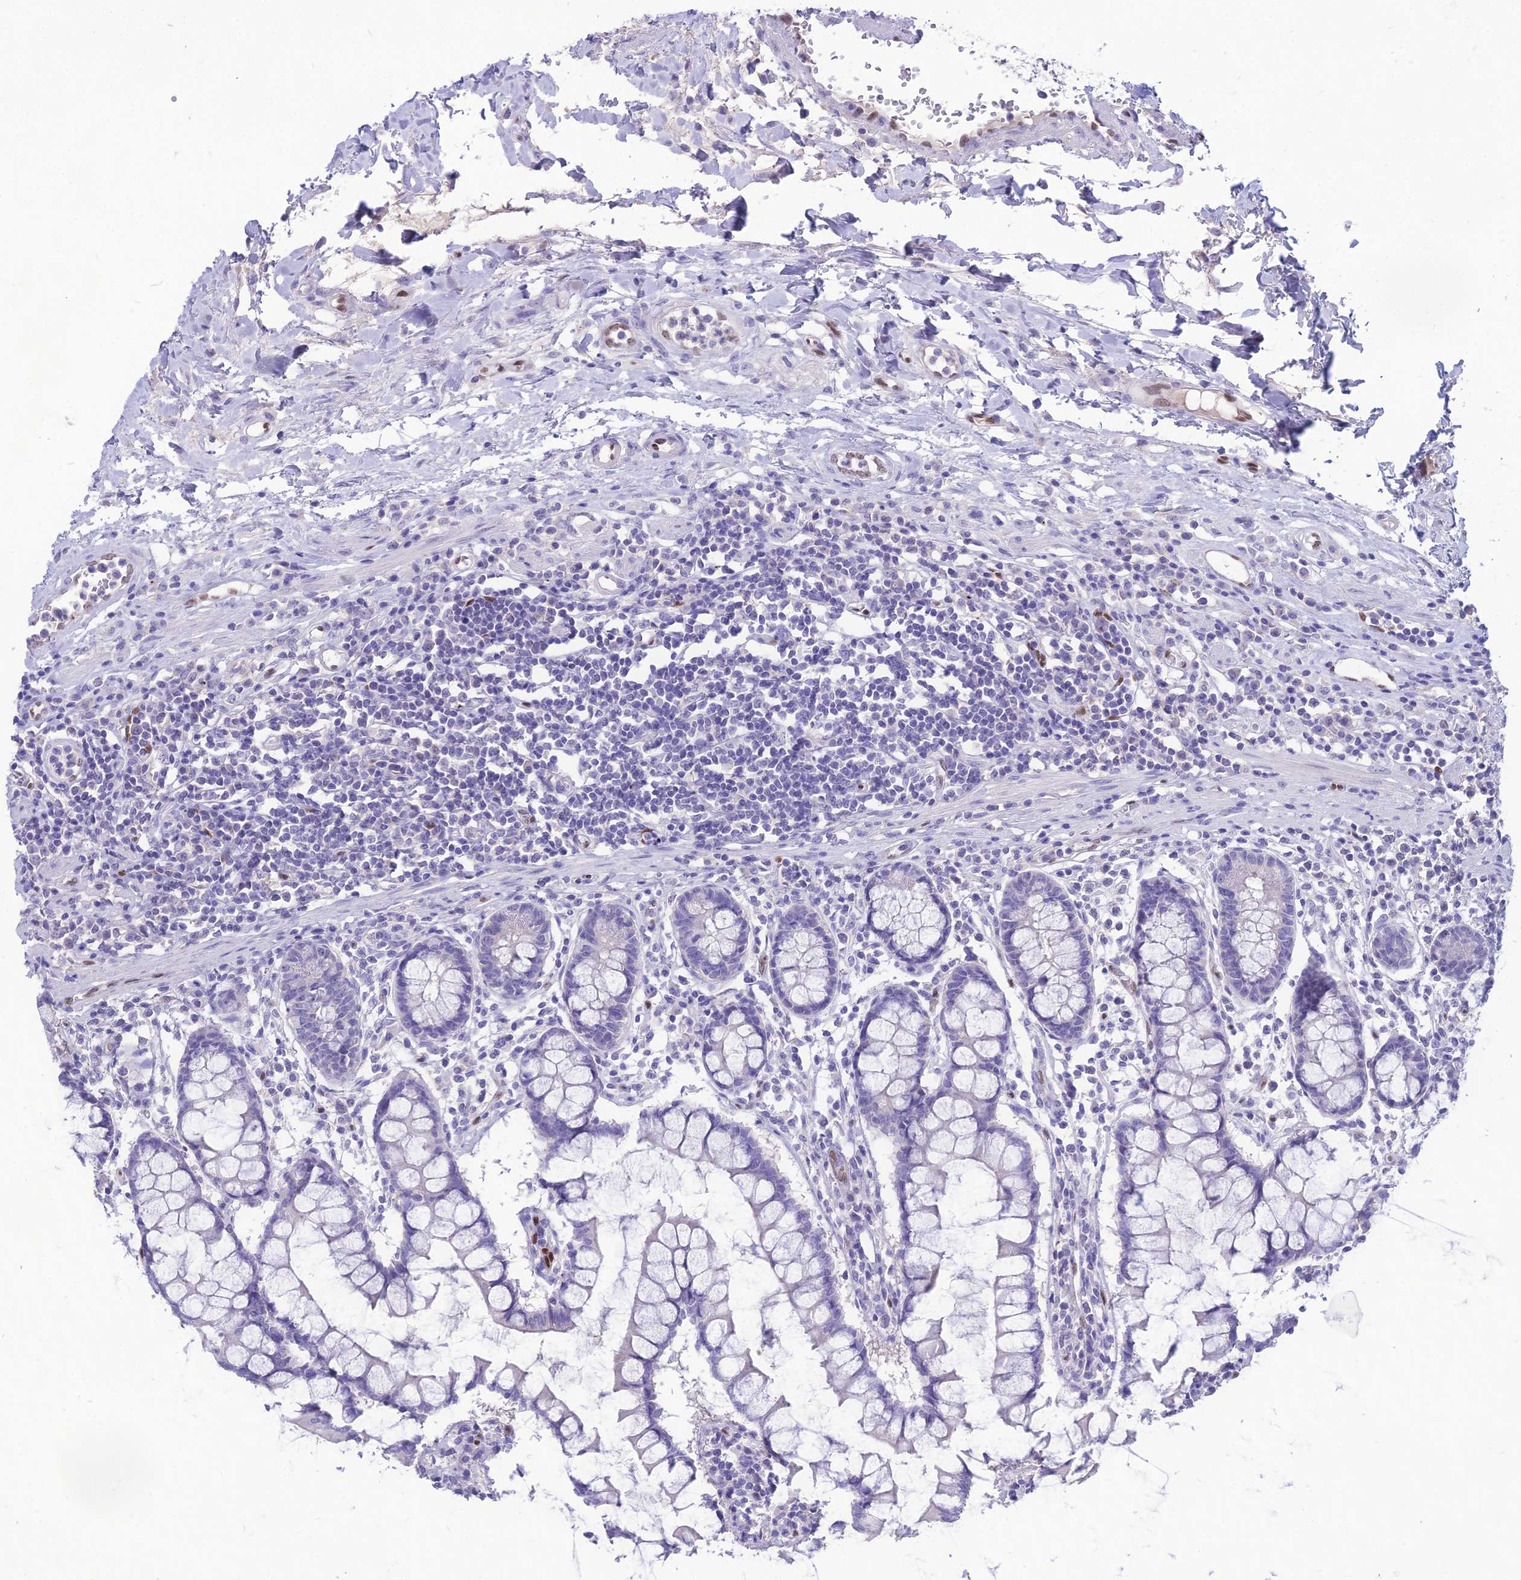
{"staining": {"intensity": "moderate", "quantity": ">75%", "location": "nuclear"}, "tissue": "colon", "cell_type": "Endothelial cells", "image_type": "normal", "snomed": [{"axis": "morphology", "description": "Normal tissue, NOS"}, {"axis": "morphology", "description": "Adenocarcinoma, NOS"}, {"axis": "topography", "description": "Colon"}], "caption": "Brown immunohistochemical staining in unremarkable human colon demonstrates moderate nuclear staining in about >75% of endothelial cells.", "gene": "NOVA2", "patient": {"sex": "female", "age": 55}}